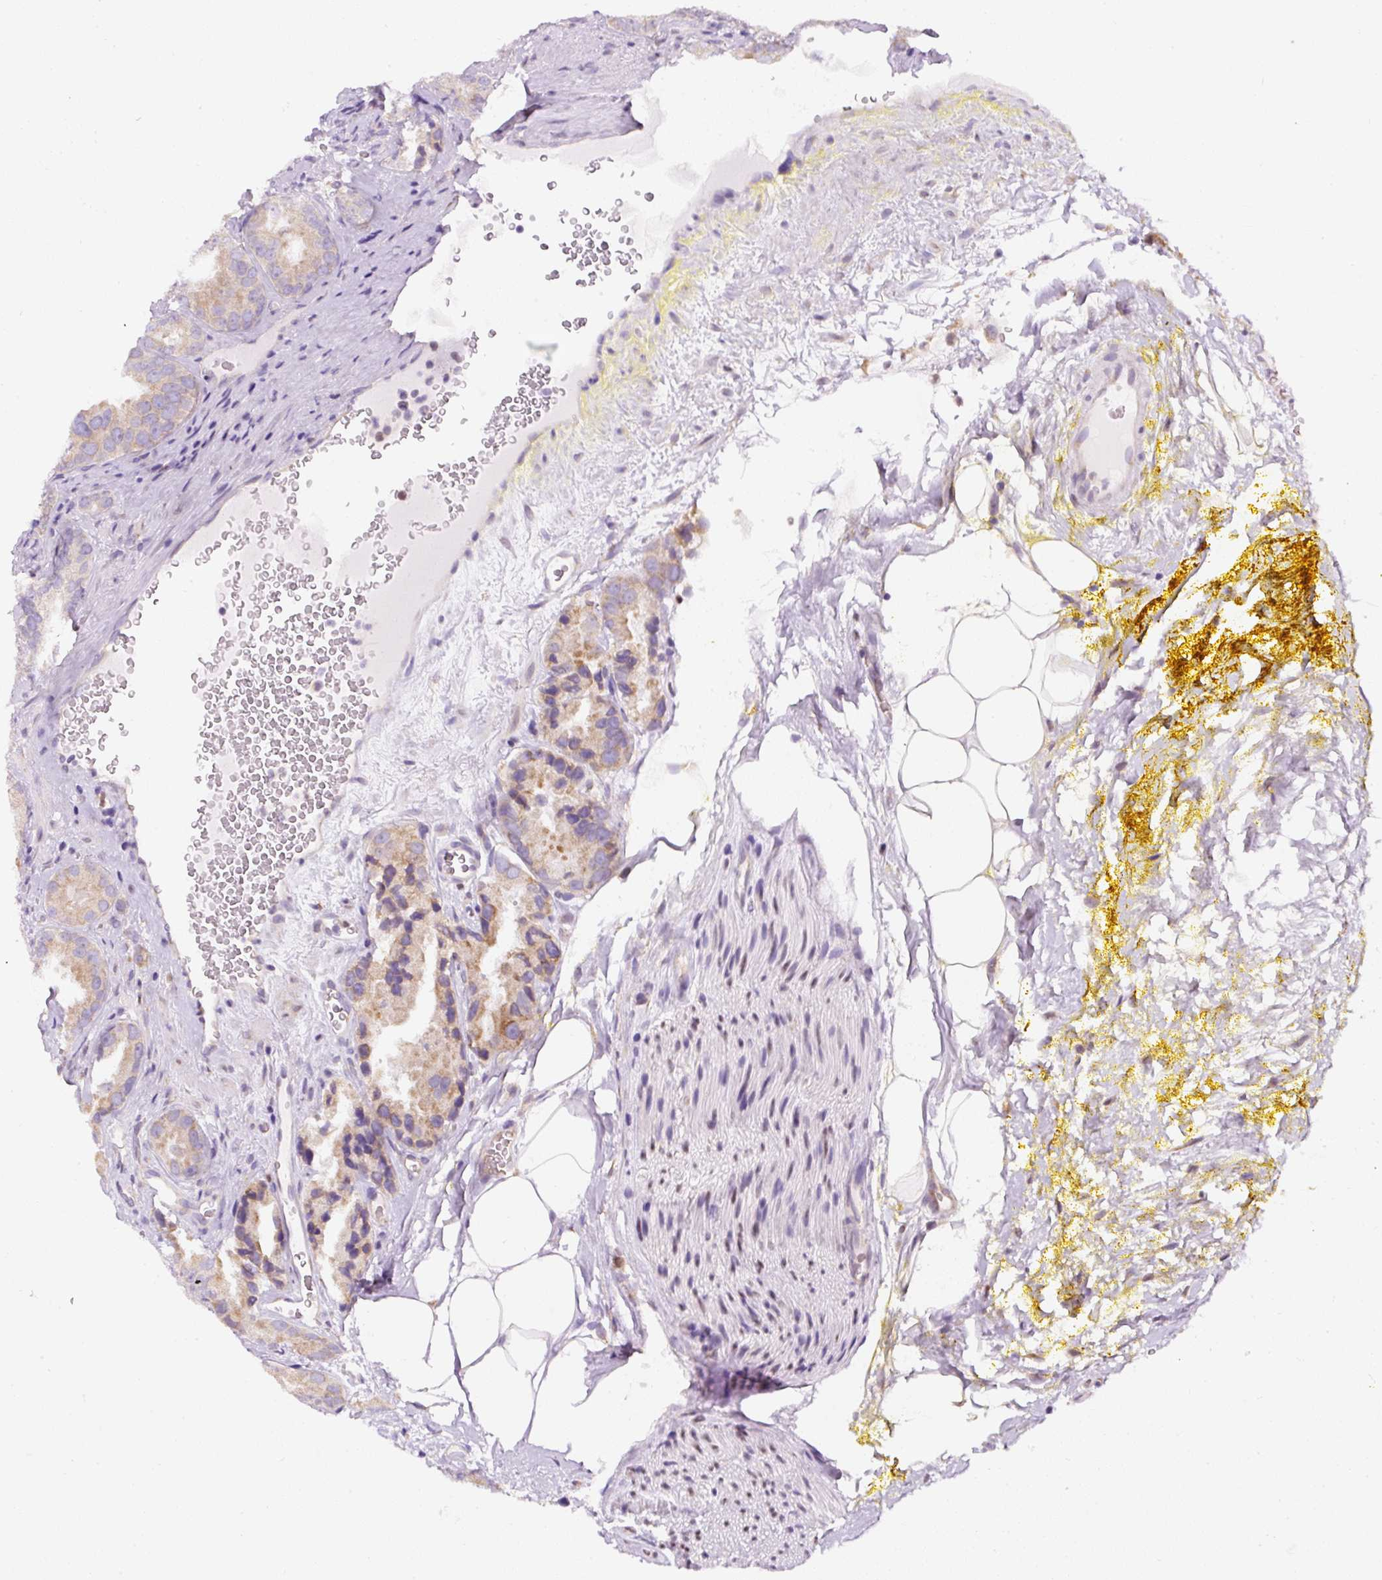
{"staining": {"intensity": "weak", "quantity": ">75%", "location": "cytoplasmic/membranous"}, "tissue": "prostate cancer", "cell_type": "Tumor cells", "image_type": "cancer", "snomed": [{"axis": "morphology", "description": "Adenocarcinoma, High grade"}, {"axis": "topography", "description": "Prostate"}], "caption": "This histopathology image shows IHC staining of prostate cancer (high-grade adenocarcinoma), with low weak cytoplasmic/membranous positivity in approximately >75% of tumor cells.", "gene": "DDOST", "patient": {"sex": "male", "age": 63}}